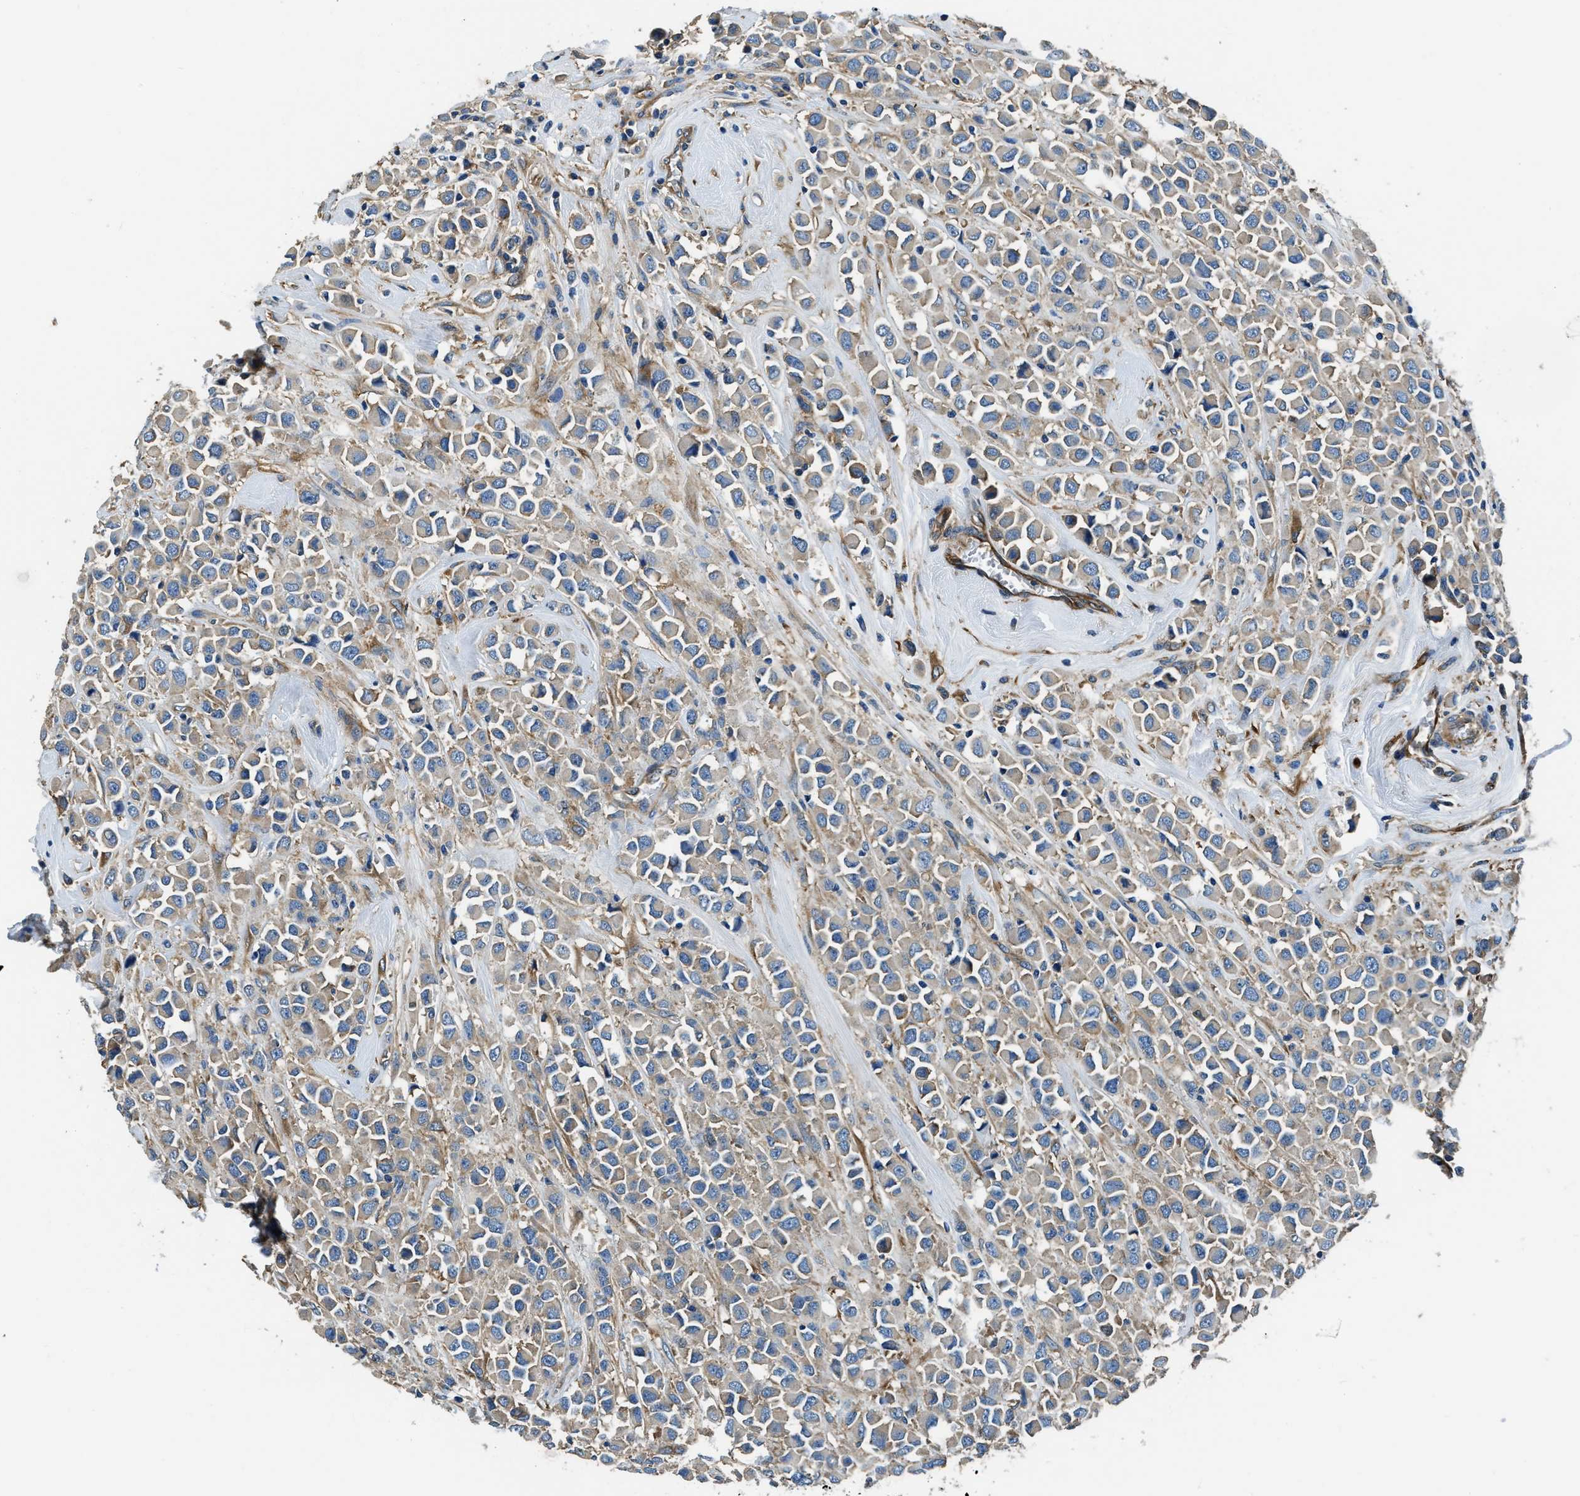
{"staining": {"intensity": "weak", "quantity": ">75%", "location": "cytoplasmic/membranous"}, "tissue": "breast cancer", "cell_type": "Tumor cells", "image_type": "cancer", "snomed": [{"axis": "morphology", "description": "Duct carcinoma"}, {"axis": "topography", "description": "Breast"}], "caption": "This is a micrograph of immunohistochemistry (IHC) staining of intraductal carcinoma (breast), which shows weak expression in the cytoplasmic/membranous of tumor cells.", "gene": "EEA1", "patient": {"sex": "female", "age": 61}}